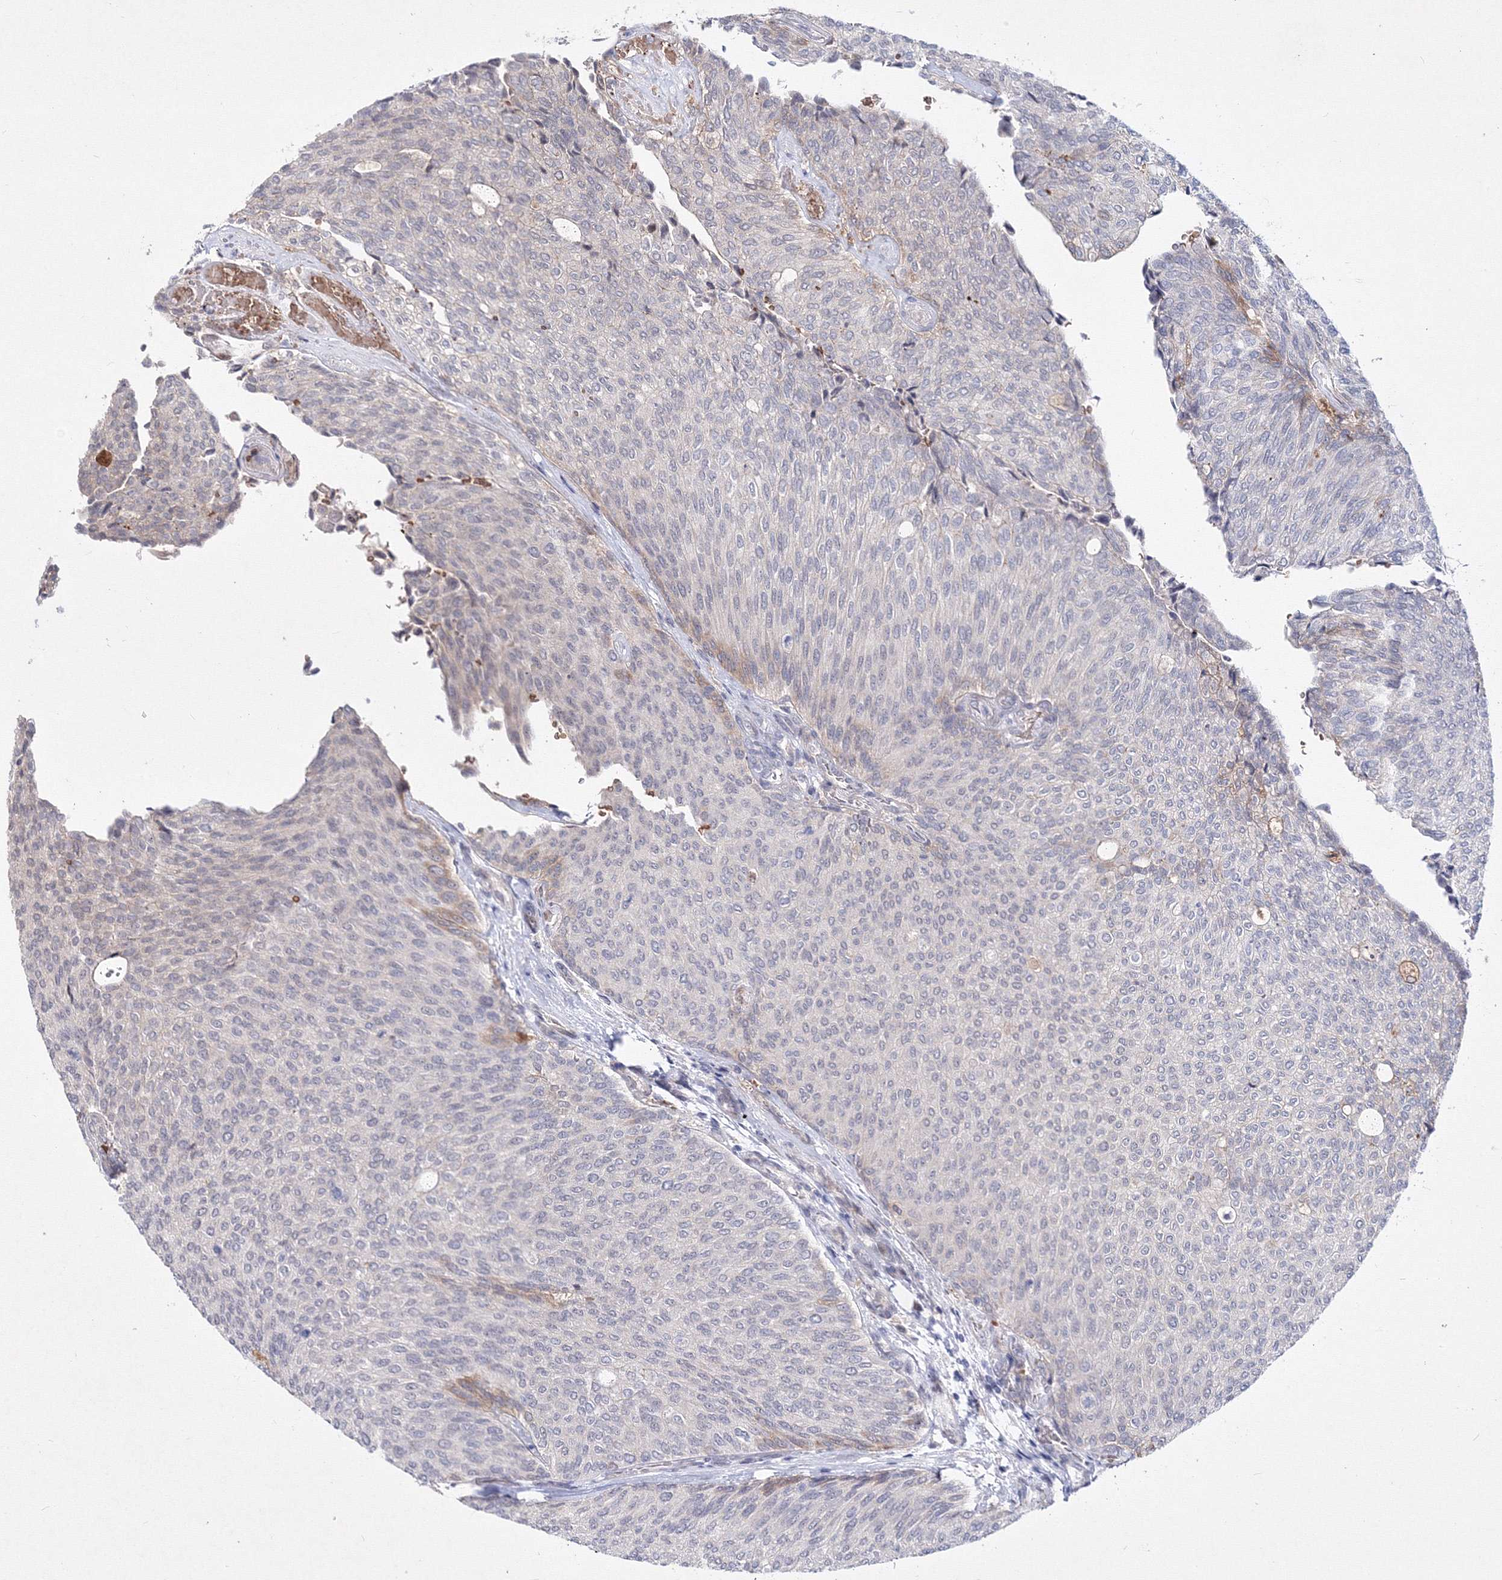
{"staining": {"intensity": "negative", "quantity": "none", "location": "none"}, "tissue": "urothelial cancer", "cell_type": "Tumor cells", "image_type": "cancer", "snomed": [{"axis": "morphology", "description": "Urothelial carcinoma, Low grade"}, {"axis": "topography", "description": "Urinary bladder"}], "caption": "This is a micrograph of IHC staining of low-grade urothelial carcinoma, which shows no expression in tumor cells.", "gene": "C11orf52", "patient": {"sex": "female", "age": 79}}